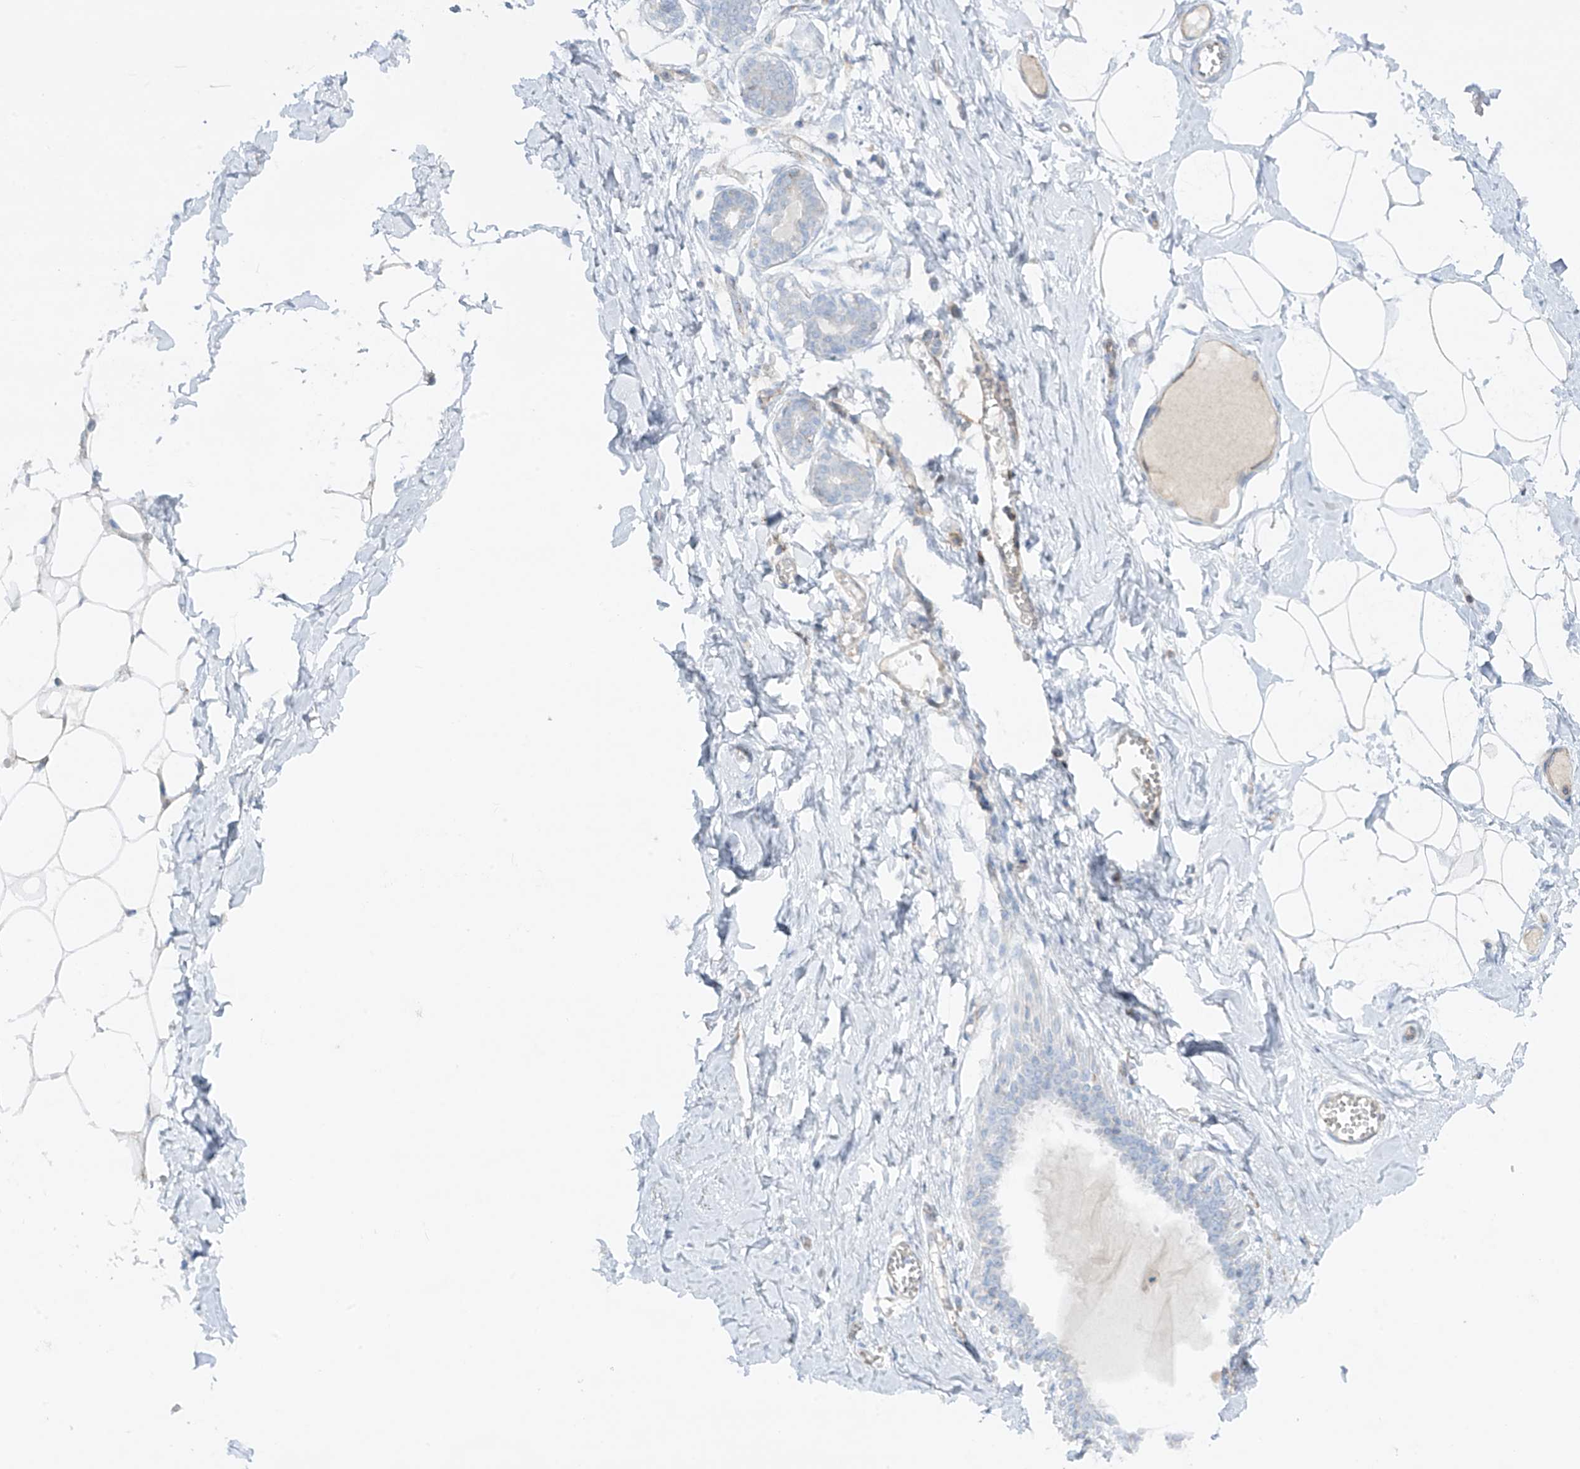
{"staining": {"intensity": "negative", "quantity": "none", "location": "none"}, "tissue": "breast", "cell_type": "Adipocytes", "image_type": "normal", "snomed": [{"axis": "morphology", "description": "Normal tissue, NOS"}, {"axis": "topography", "description": "Breast"}], "caption": "An image of human breast is negative for staining in adipocytes. (DAB immunohistochemistry (IHC) visualized using brightfield microscopy, high magnification).", "gene": "HLA", "patient": {"sex": "female", "age": 27}}